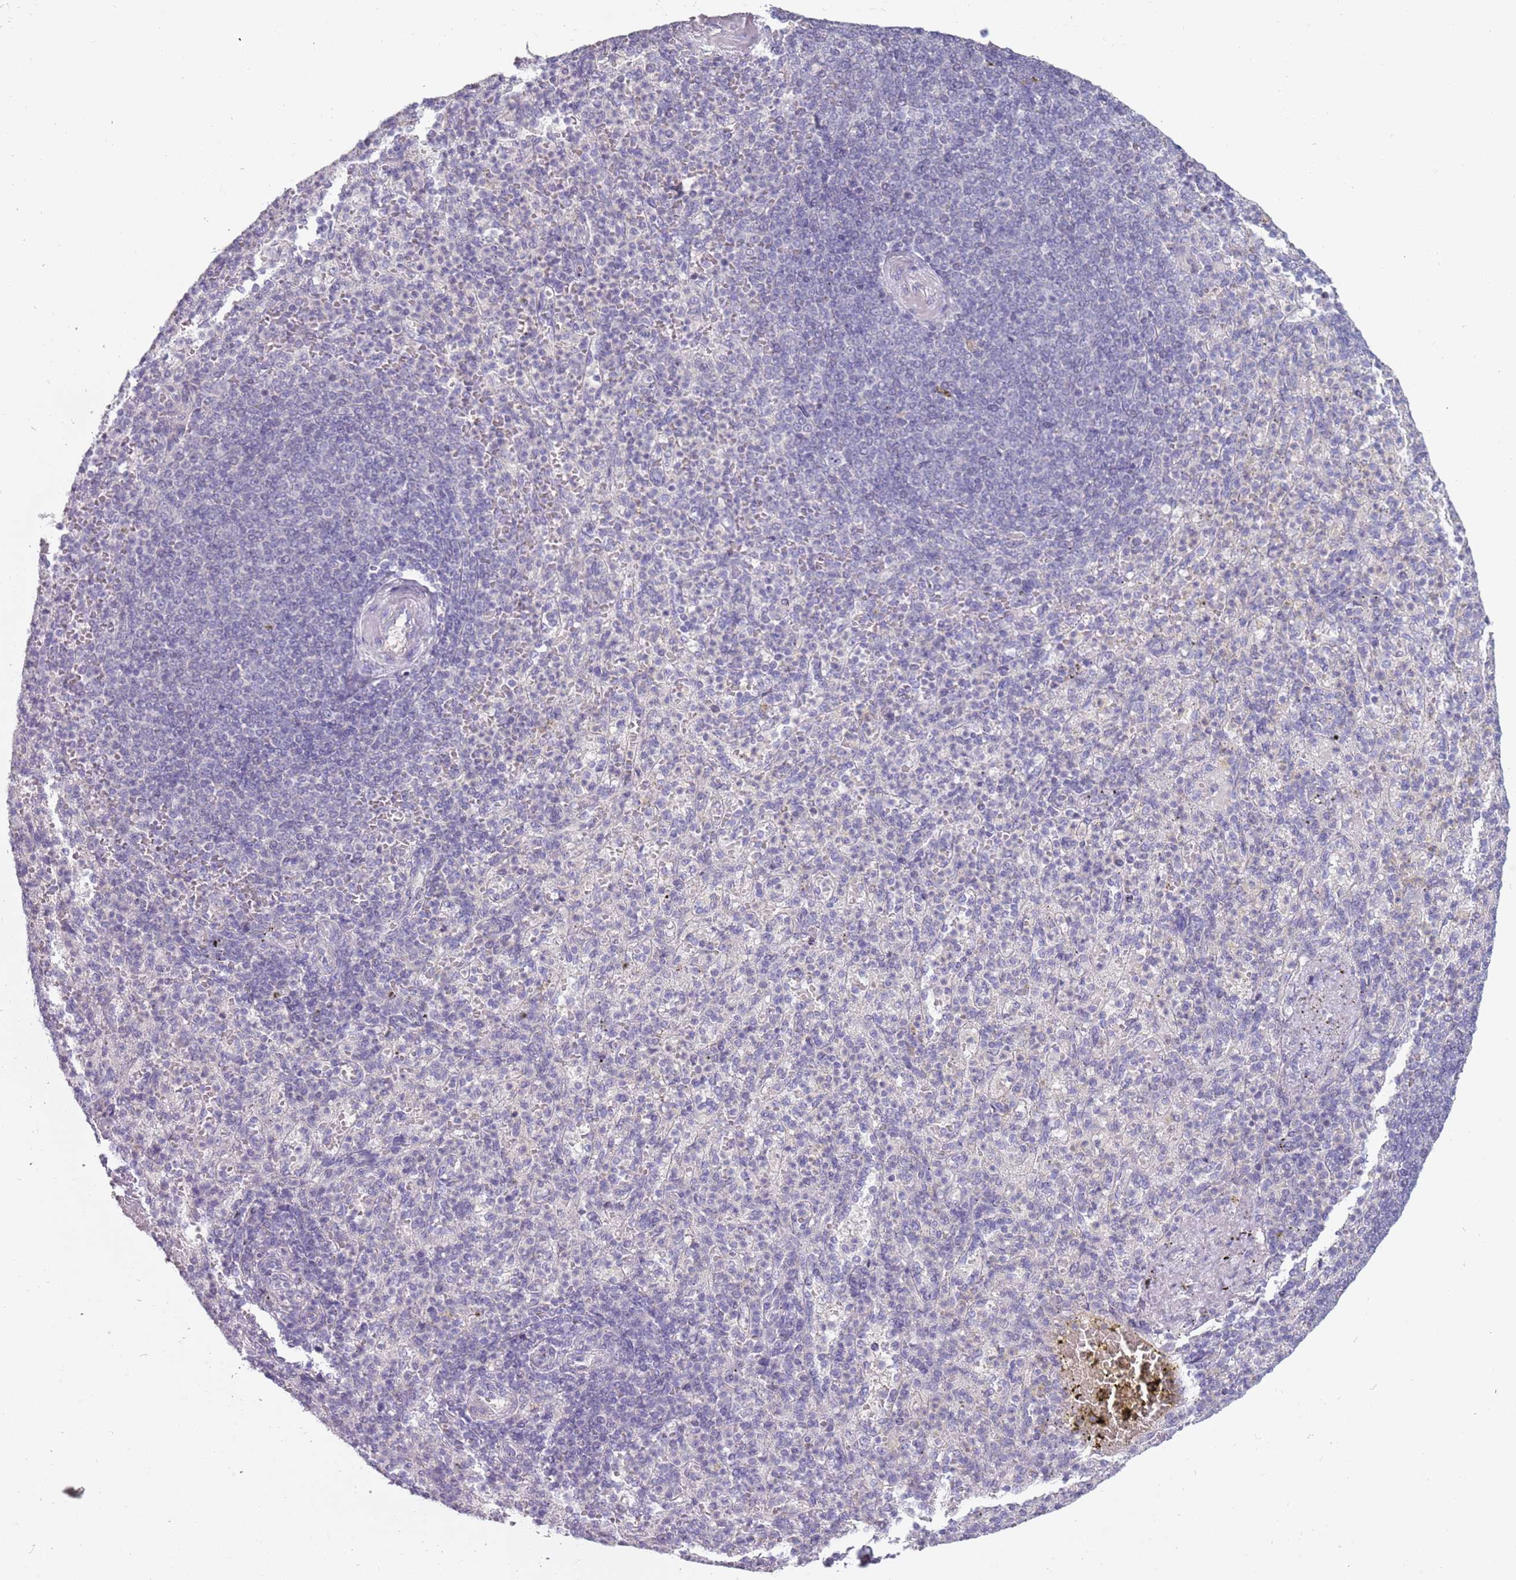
{"staining": {"intensity": "negative", "quantity": "none", "location": "none"}, "tissue": "spleen", "cell_type": "Cells in red pulp", "image_type": "normal", "snomed": [{"axis": "morphology", "description": "Normal tissue, NOS"}, {"axis": "topography", "description": "Spleen"}], "caption": "Normal spleen was stained to show a protein in brown. There is no significant staining in cells in red pulp.", "gene": "DDX4", "patient": {"sex": "female", "age": 74}}